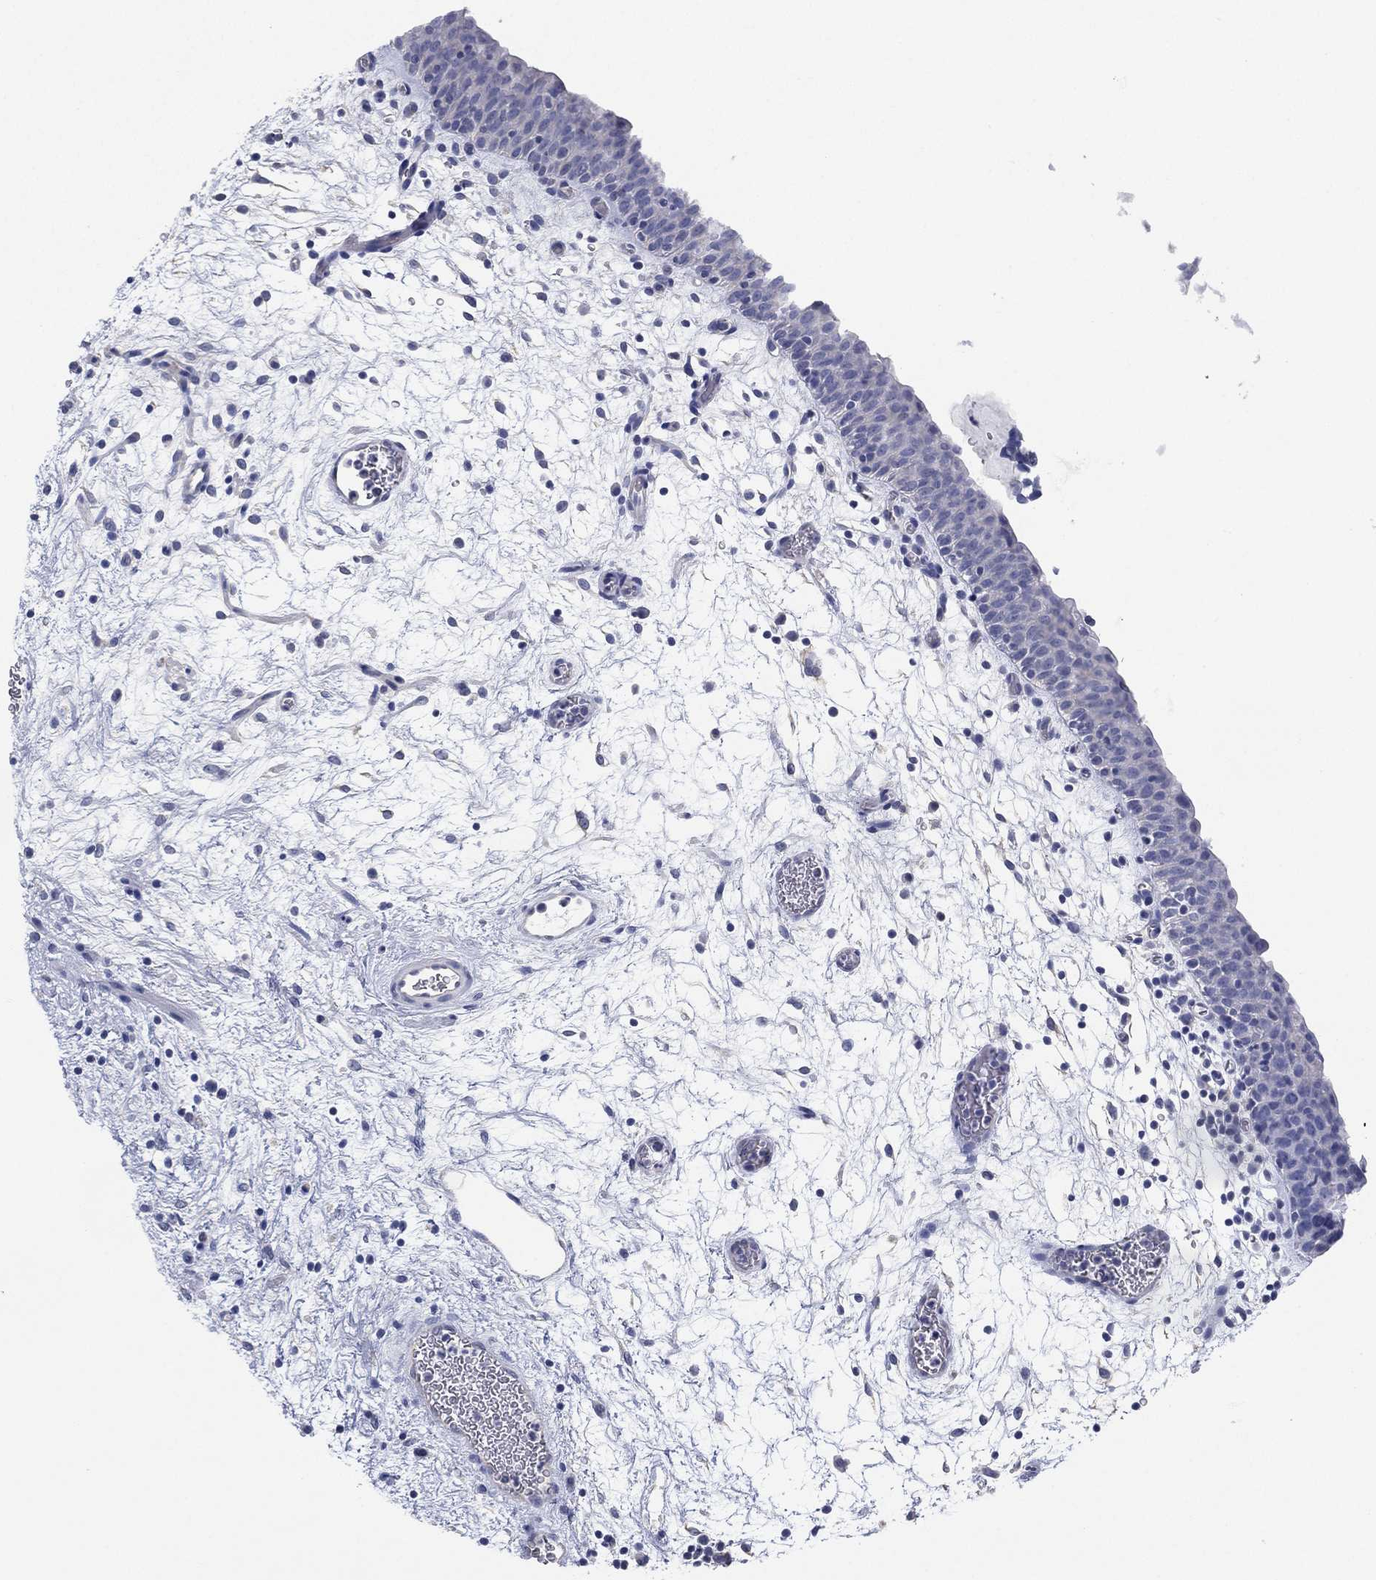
{"staining": {"intensity": "negative", "quantity": "none", "location": "none"}, "tissue": "urinary bladder", "cell_type": "Urothelial cells", "image_type": "normal", "snomed": [{"axis": "morphology", "description": "Normal tissue, NOS"}, {"axis": "topography", "description": "Urinary bladder"}], "caption": "Immunohistochemical staining of unremarkable human urinary bladder displays no significant positivity in urothelial cells. (Brightfield microscopy of DAB immunohistochemistry (IHC) at high magnification).", "gene": "CCDC70", "patient": {"sex": "male", "age": 37}}